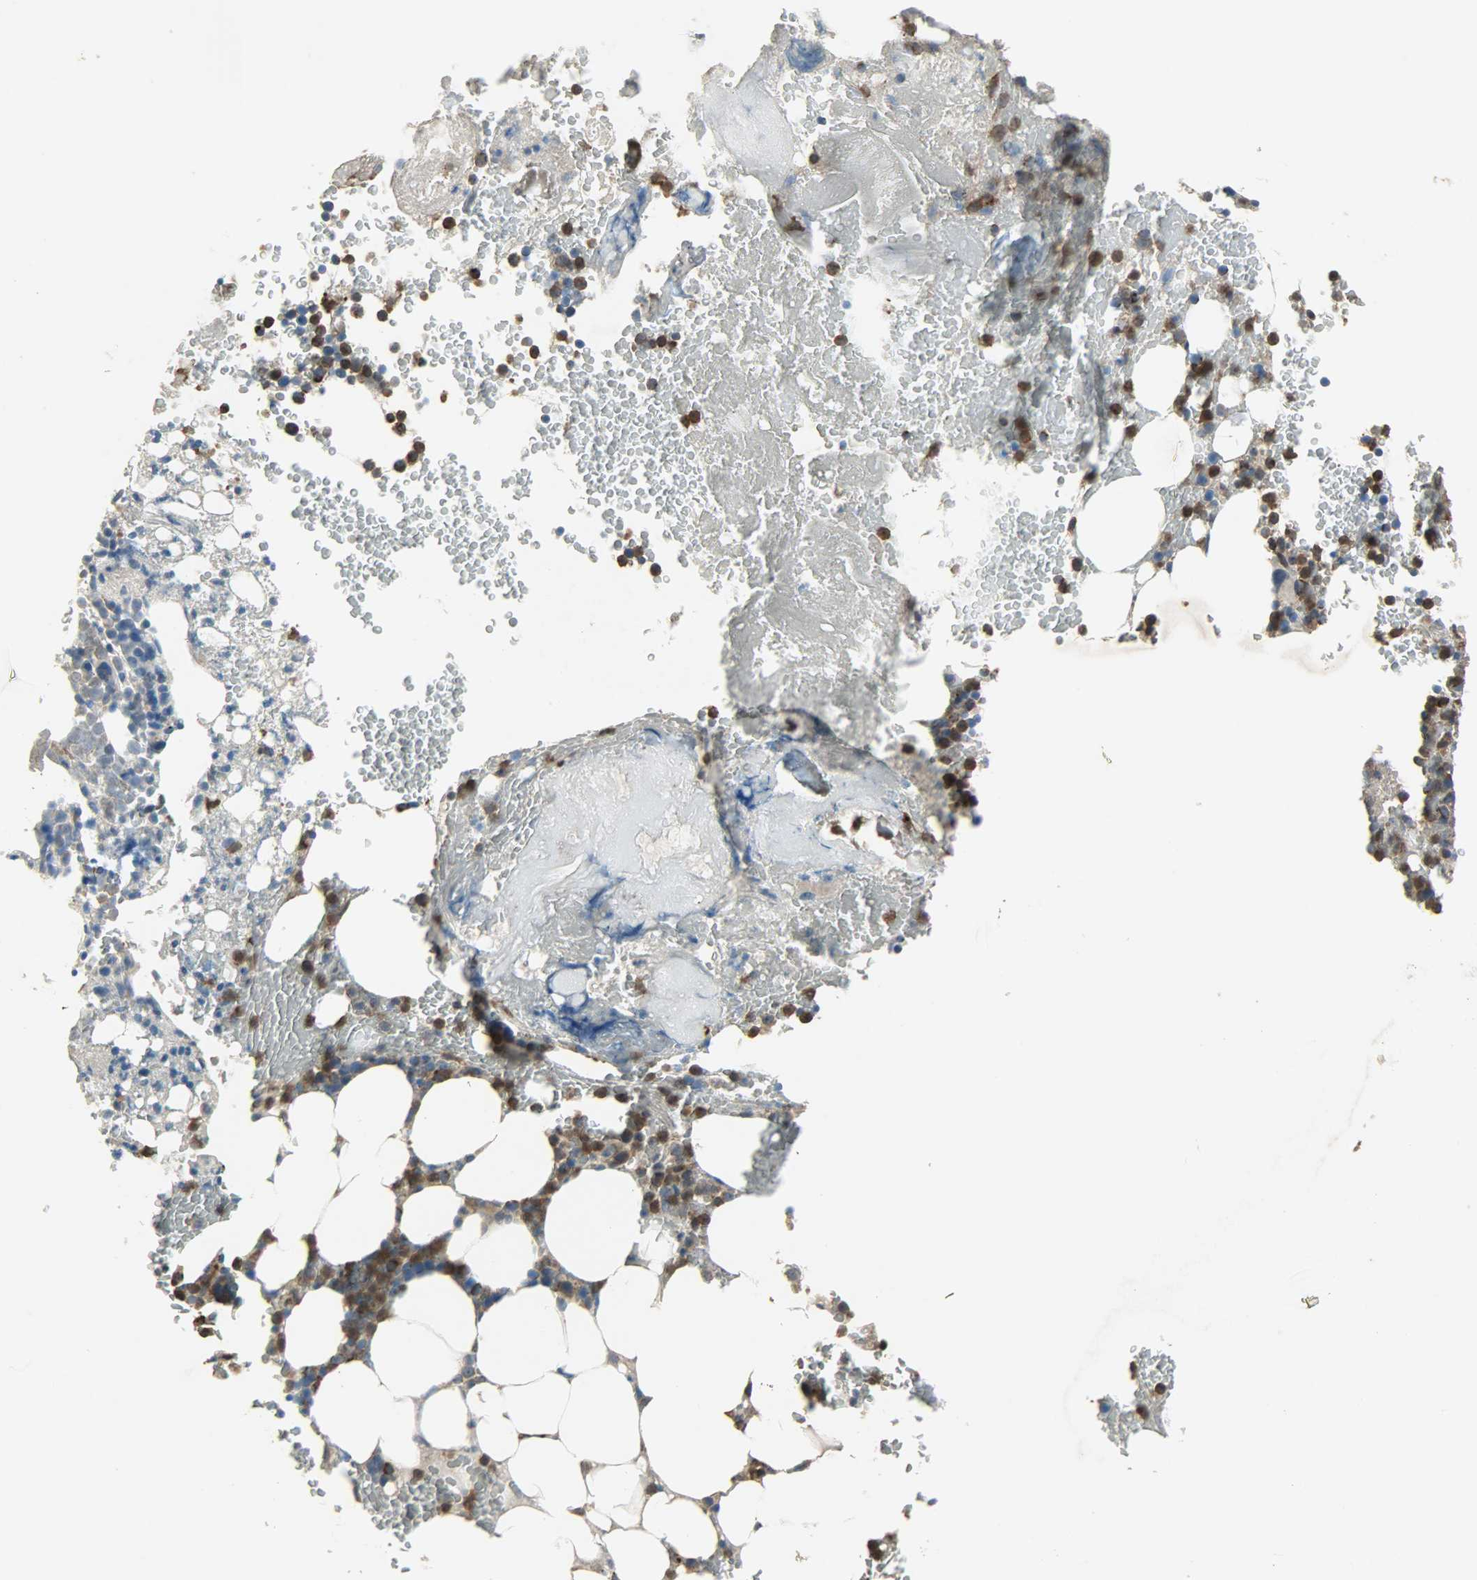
{"staining": {"intensity": "strong", "quantity": ">75%", "location": "nuclear"}, "tissue": "bone marrow", "cell_type": "Hematopoietic cells", "image_type": "normal", "snomed": [{"axis": "morphology", "description": "Normal tissue, NOS"}, {"axis": "topography", "description": "Bone marrow"}], "caption": "Brown immunohistochemical staining in unremarkable bone marrow exhibits strong nuclear positivity in approximately >75% of hematopoietic cells. (IHC, brightfield microscopy, high magnification).", "gene": "AMT", "patient": {"sex": "female", "age": 66}}